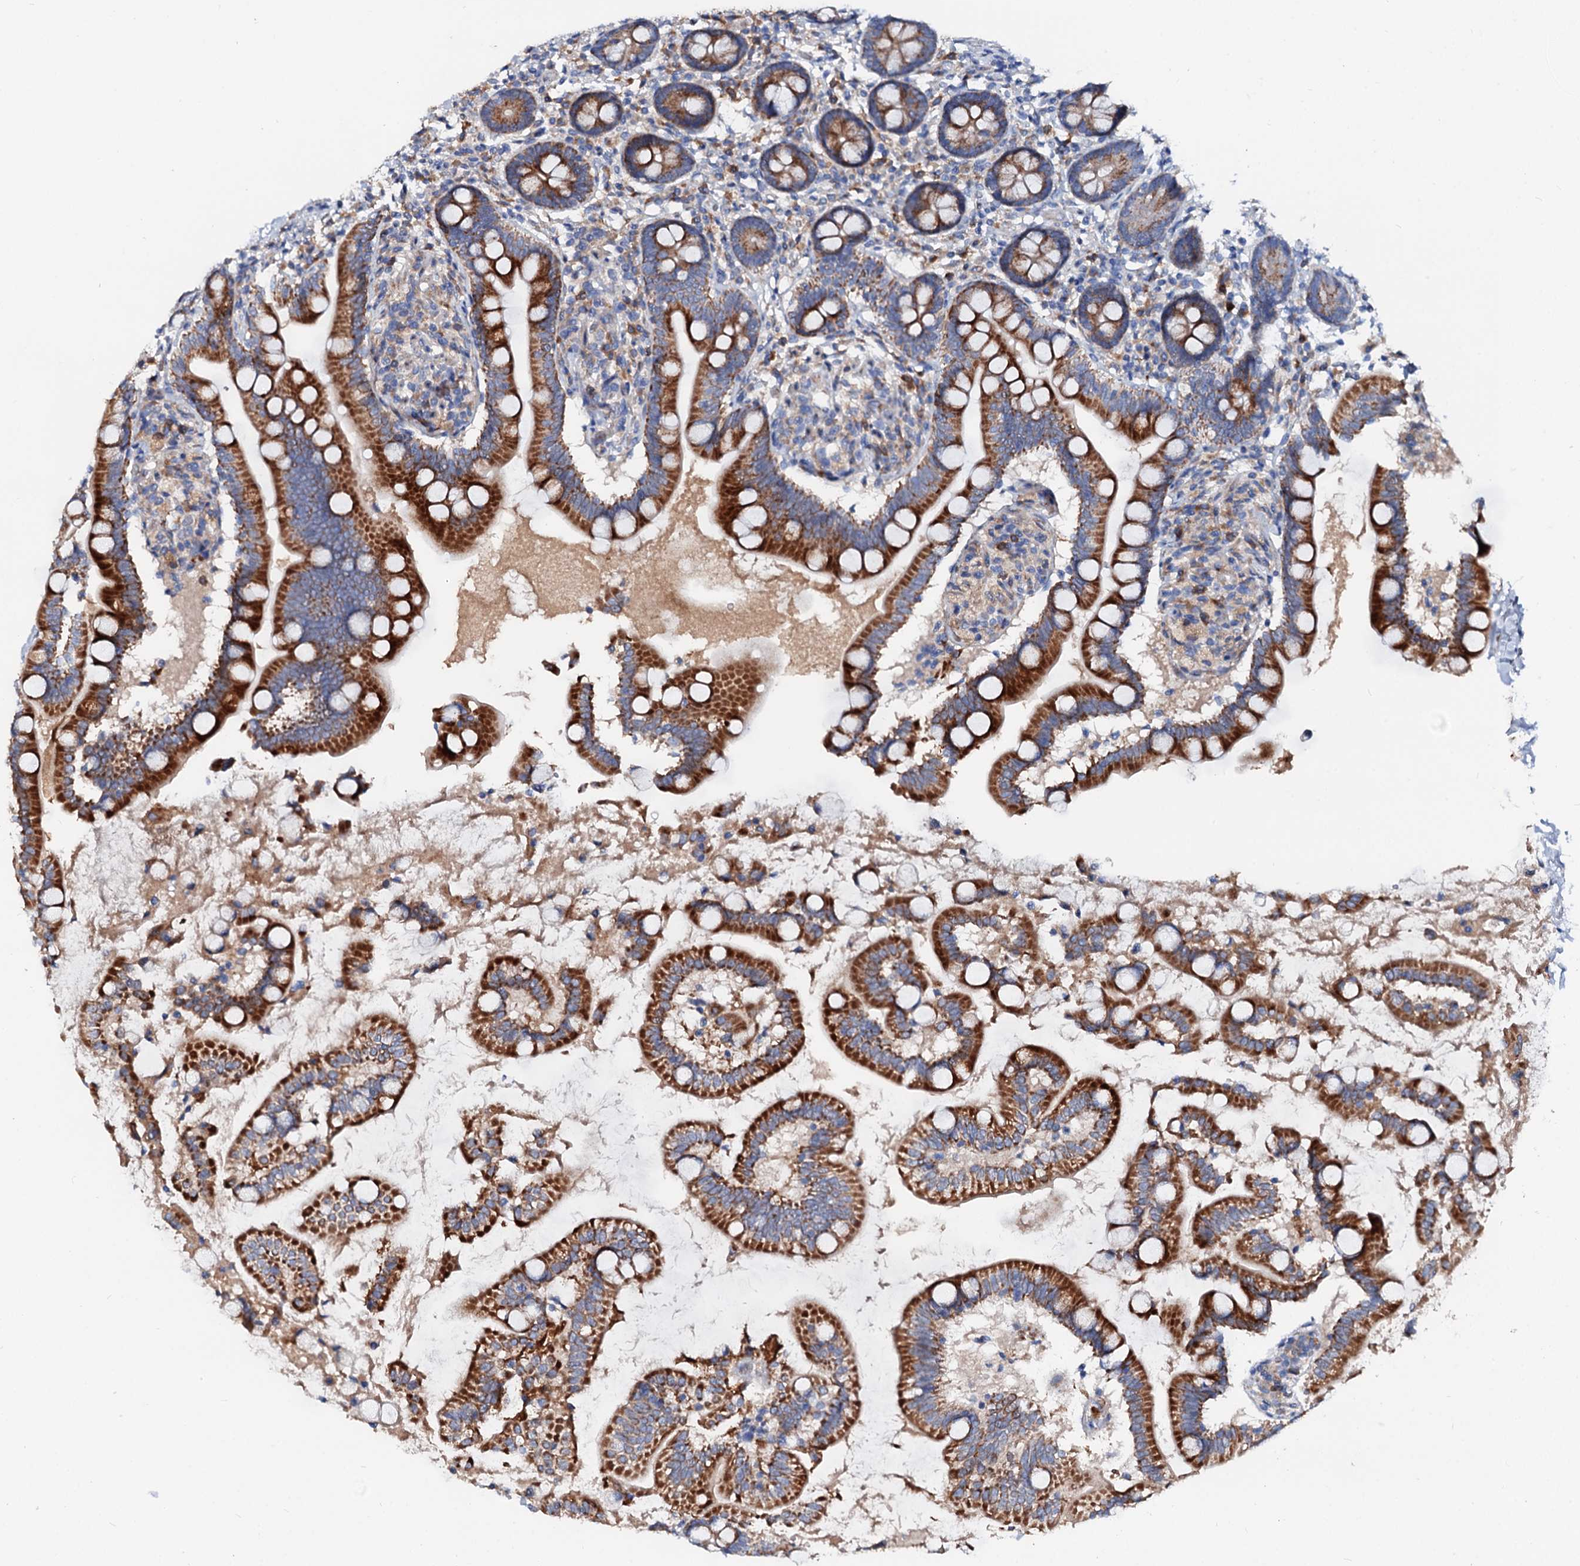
{"staining": {"intensity": "strong", "quantity": "25%-75%", "location": "cytoplasmic/membranous"}, "tissue": "small intestine", "cell_type": "Glandular cells", "image_type": "normal", "snomed": [{"axis": "morphology", "description": "Normal tissue, NOS"}, {"axis": "topography", "description": "Small intestine"}], "caption": "Human small intestine stained for a protein (brown) displays strong cytoplasmic/membranous positive expression in approximately 25%-75% of glandular cells.", "gene": "SLC10A7", "patient": {"sex": "female", "age": 64}}